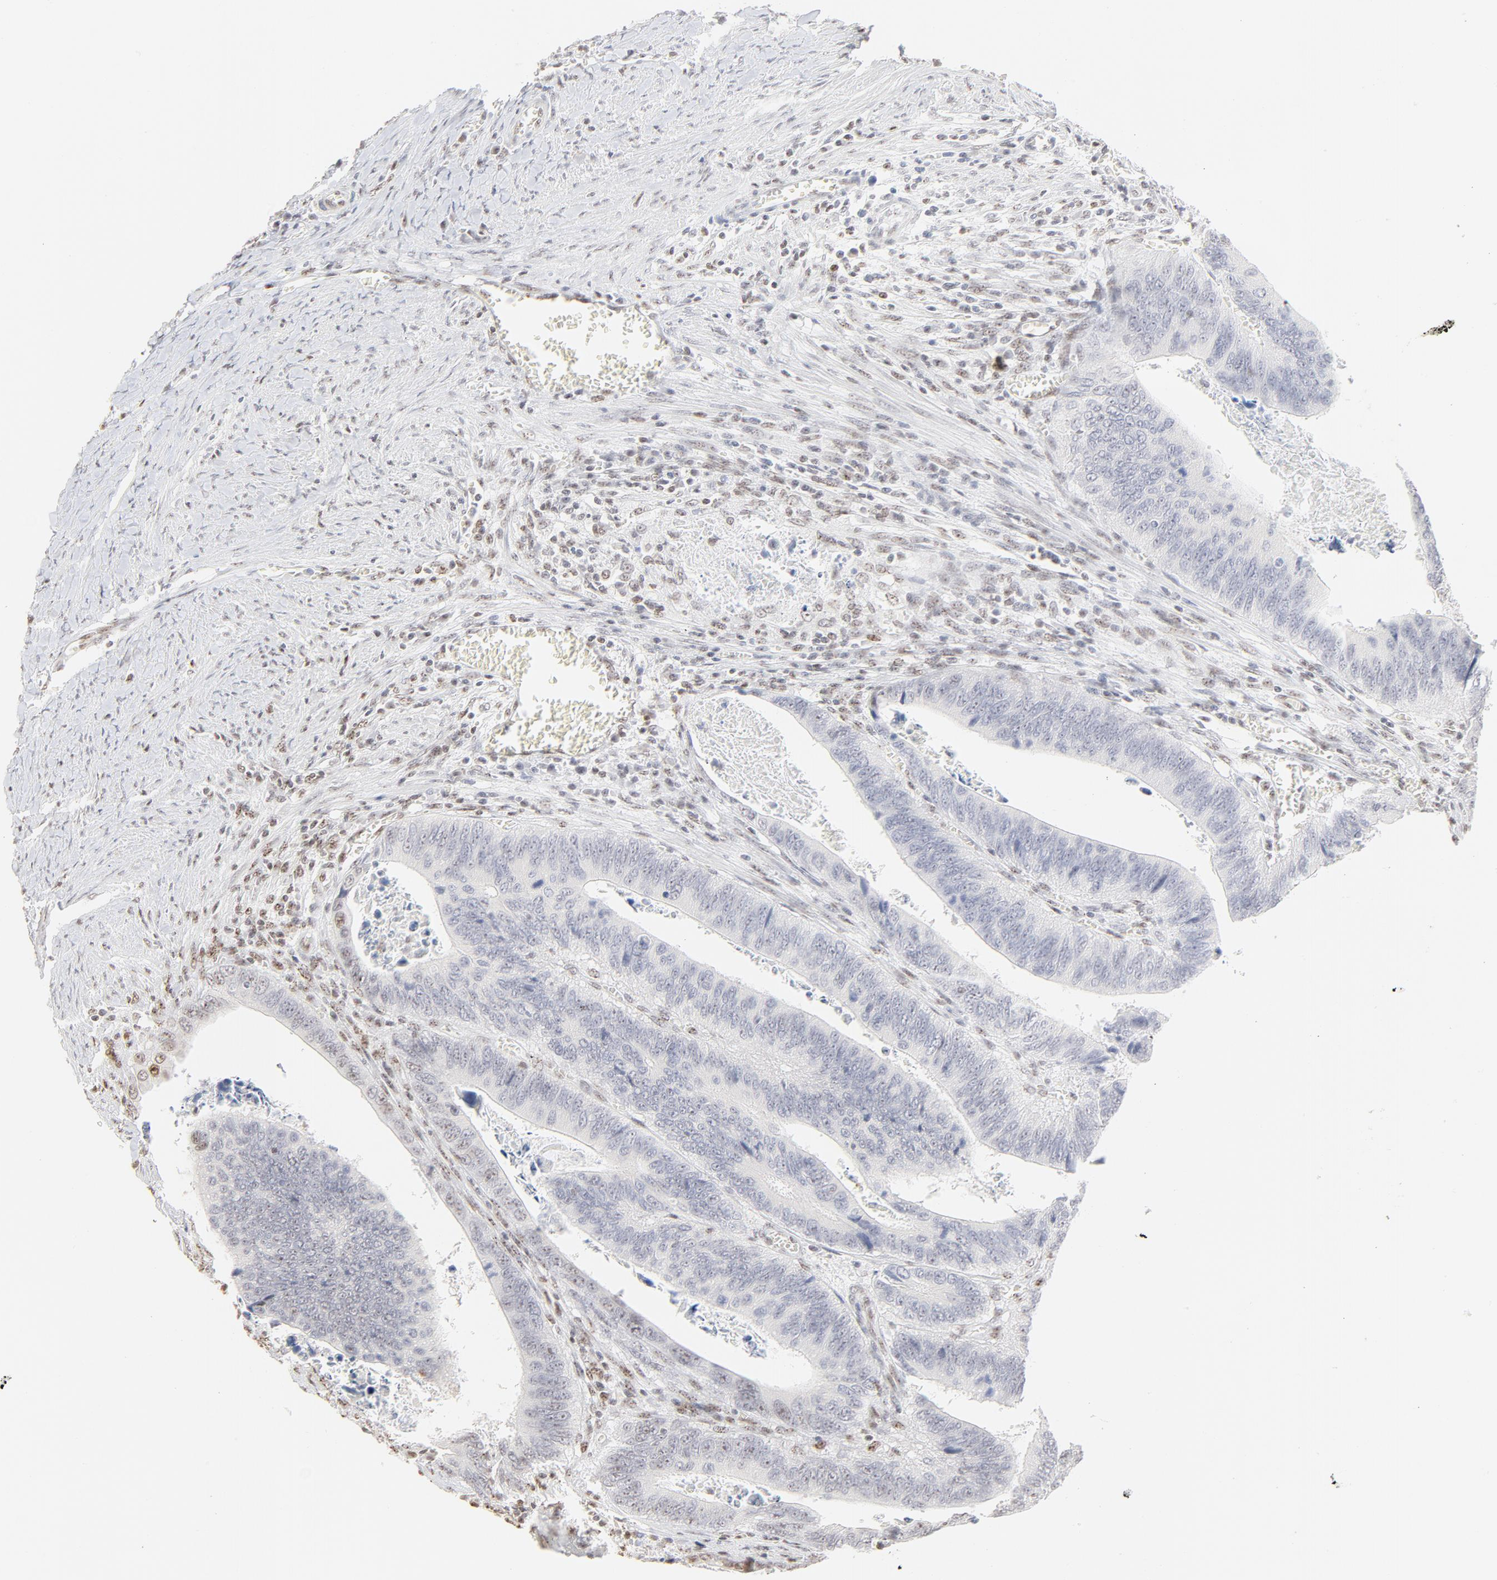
{"staining": {"intensity": "negative", "quantity": "none", "location": "none"}, "tissue": "colorectal cancer", "cell_type": "Tumor cells", "image_type": "cancer", "snomed": [{"axis": "morphology", "description": "Adenocarcinoma, NOS"}, {"axis": "topography", "description": "Colon"}], "caption": "Adenocarcinoma (colorectal) was stained to show a protein in brown. There is no significant positivity in tumor cells.", "gene": "NFIL3", "patient": {"sex": "male", "age": 72}}